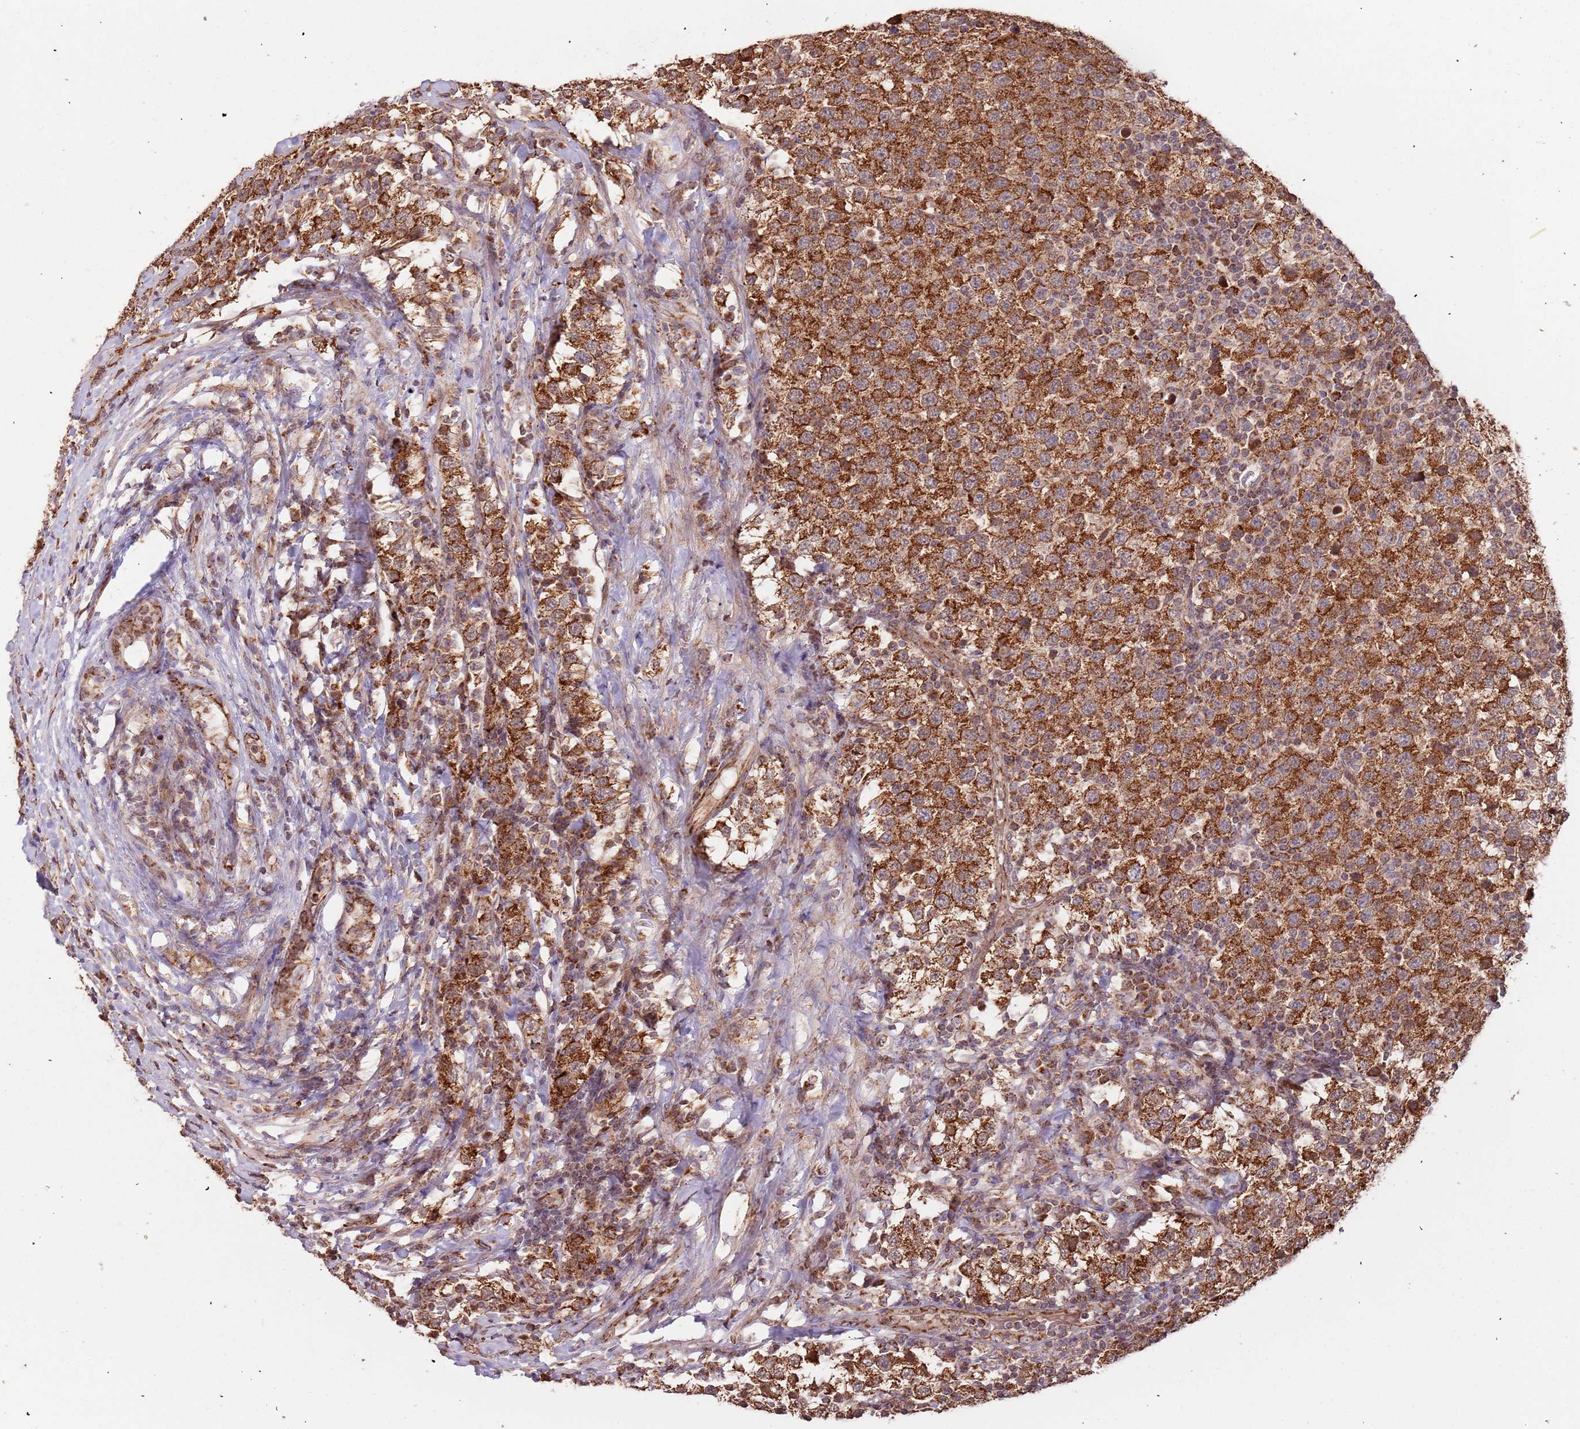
{"staining": {"intensity": "strong", "quantity": ">75%", "location": "cytoplasmic/membranous"}, "tissue": "testis cancer", "cell_type": "Tumor cells", "image_type": "cancer", "snomed": [{"axis": "morphology", "description": "Seminoma, NOS"}, {"axis": "topography", "description": "Testis"}], "caption": "This photomicrograph demonstrates immunohistochemistry (IHC) staining of human testis seminoma, with high strong cytoplasmic/membranous expression in approximately >75% of tumor cells.", "gene": "IL17RD", "patient": {"sex": "male", "age": 34}}